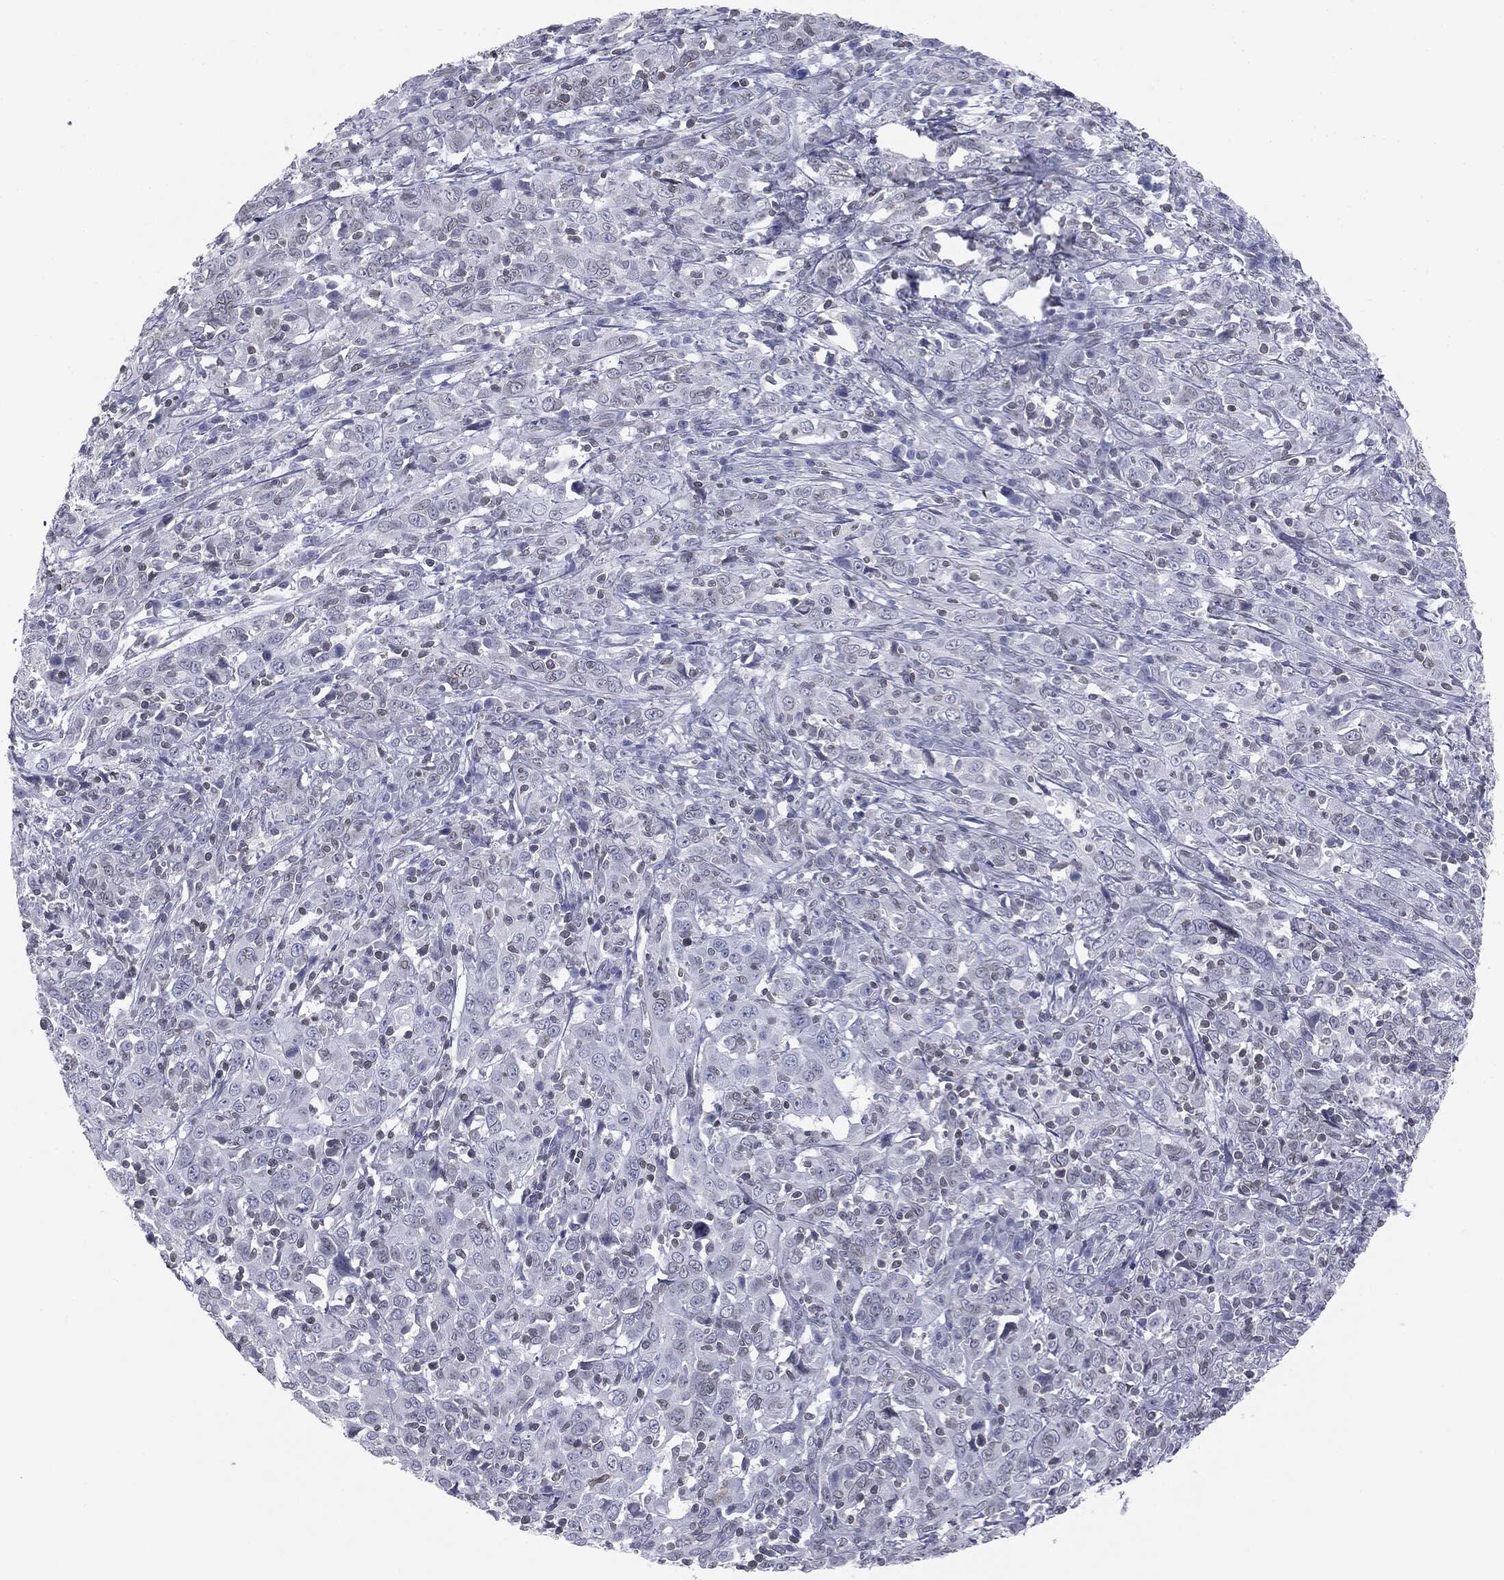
{"staining": {"intensity": "negative", "quantity": "none", "location": "none"}, "tissue": "cervical cancer", "cell_type": "Tumor cells", "image_type": "cancer", "snomed": [{"axis": "morphology", "description": "Squamous cell carcinoma, NOS"}, {"axis": "topography", "description": "Cervix"}], "caption": "A high-resolution photomicrograph shows IHC staining of cervical squamous cell carcinoma, which displays no significant staining in tumor cells. Brightfield microscopy of IHC stained with DAB (3,3'-diaminobenzidine) (brown) and hematoxylin (blue), captured at high magnification.", "gene": "ALDOB", "patient": {"sex": "female", "age": 46}}